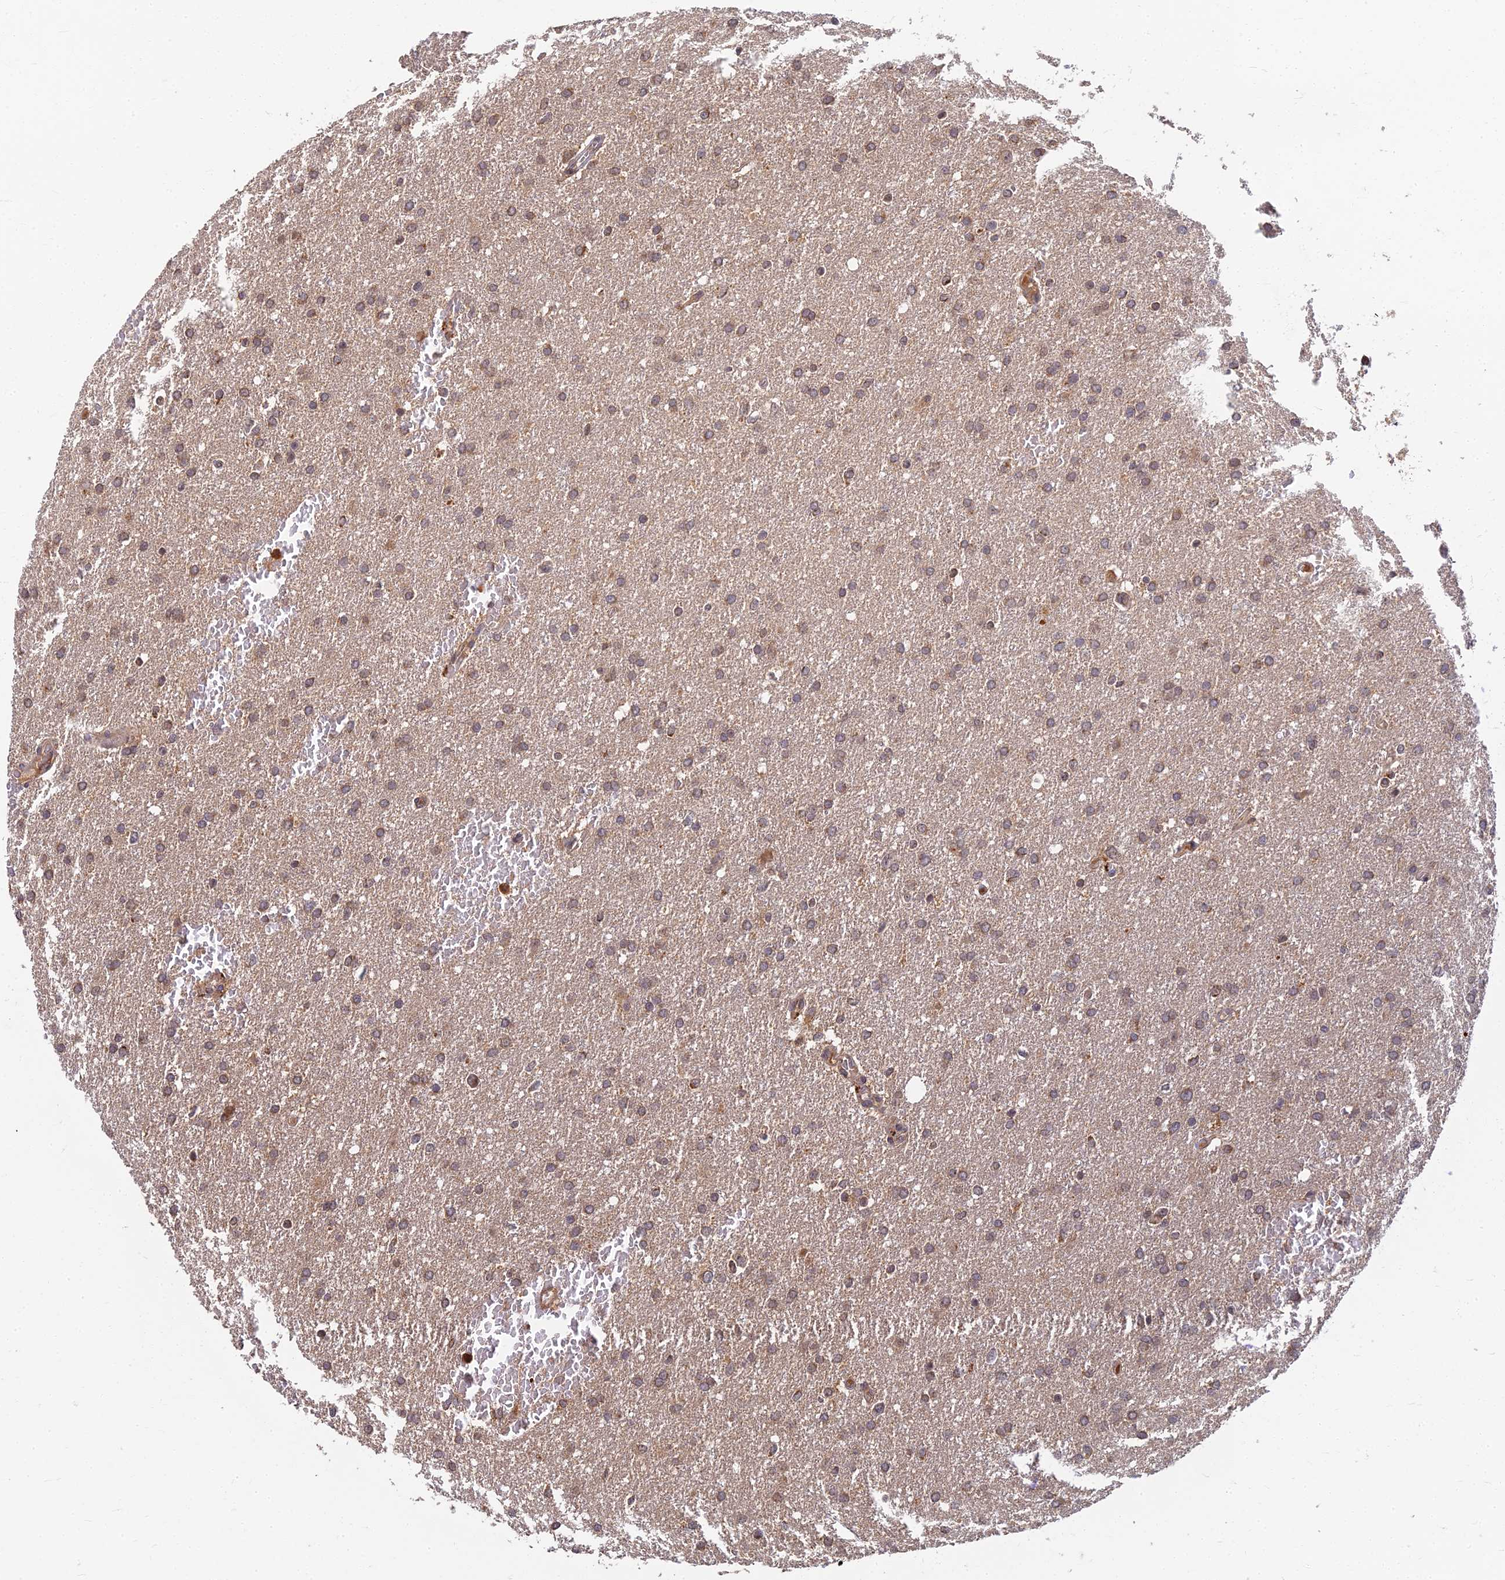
{"staining": {"intensity": "weak", "quantity": ">75%", "location": "cytoplasmic/membranous"}, "tissue": "glioma", "cell_type": "Tumor cells", "image_type": "cancer", "snomed": [{"axis": "morphology", "description": "Glioma, malignant, High grade"}, {"axis": "topography", "description": "Cerebral cortex"}], "caption": "Tumor cells display low levels of weak cytoplasmic/membranous positivity in about >75% of cells in glioma.", "gene": "RGL3", "patient": {"sex": "female", "age": 36}}